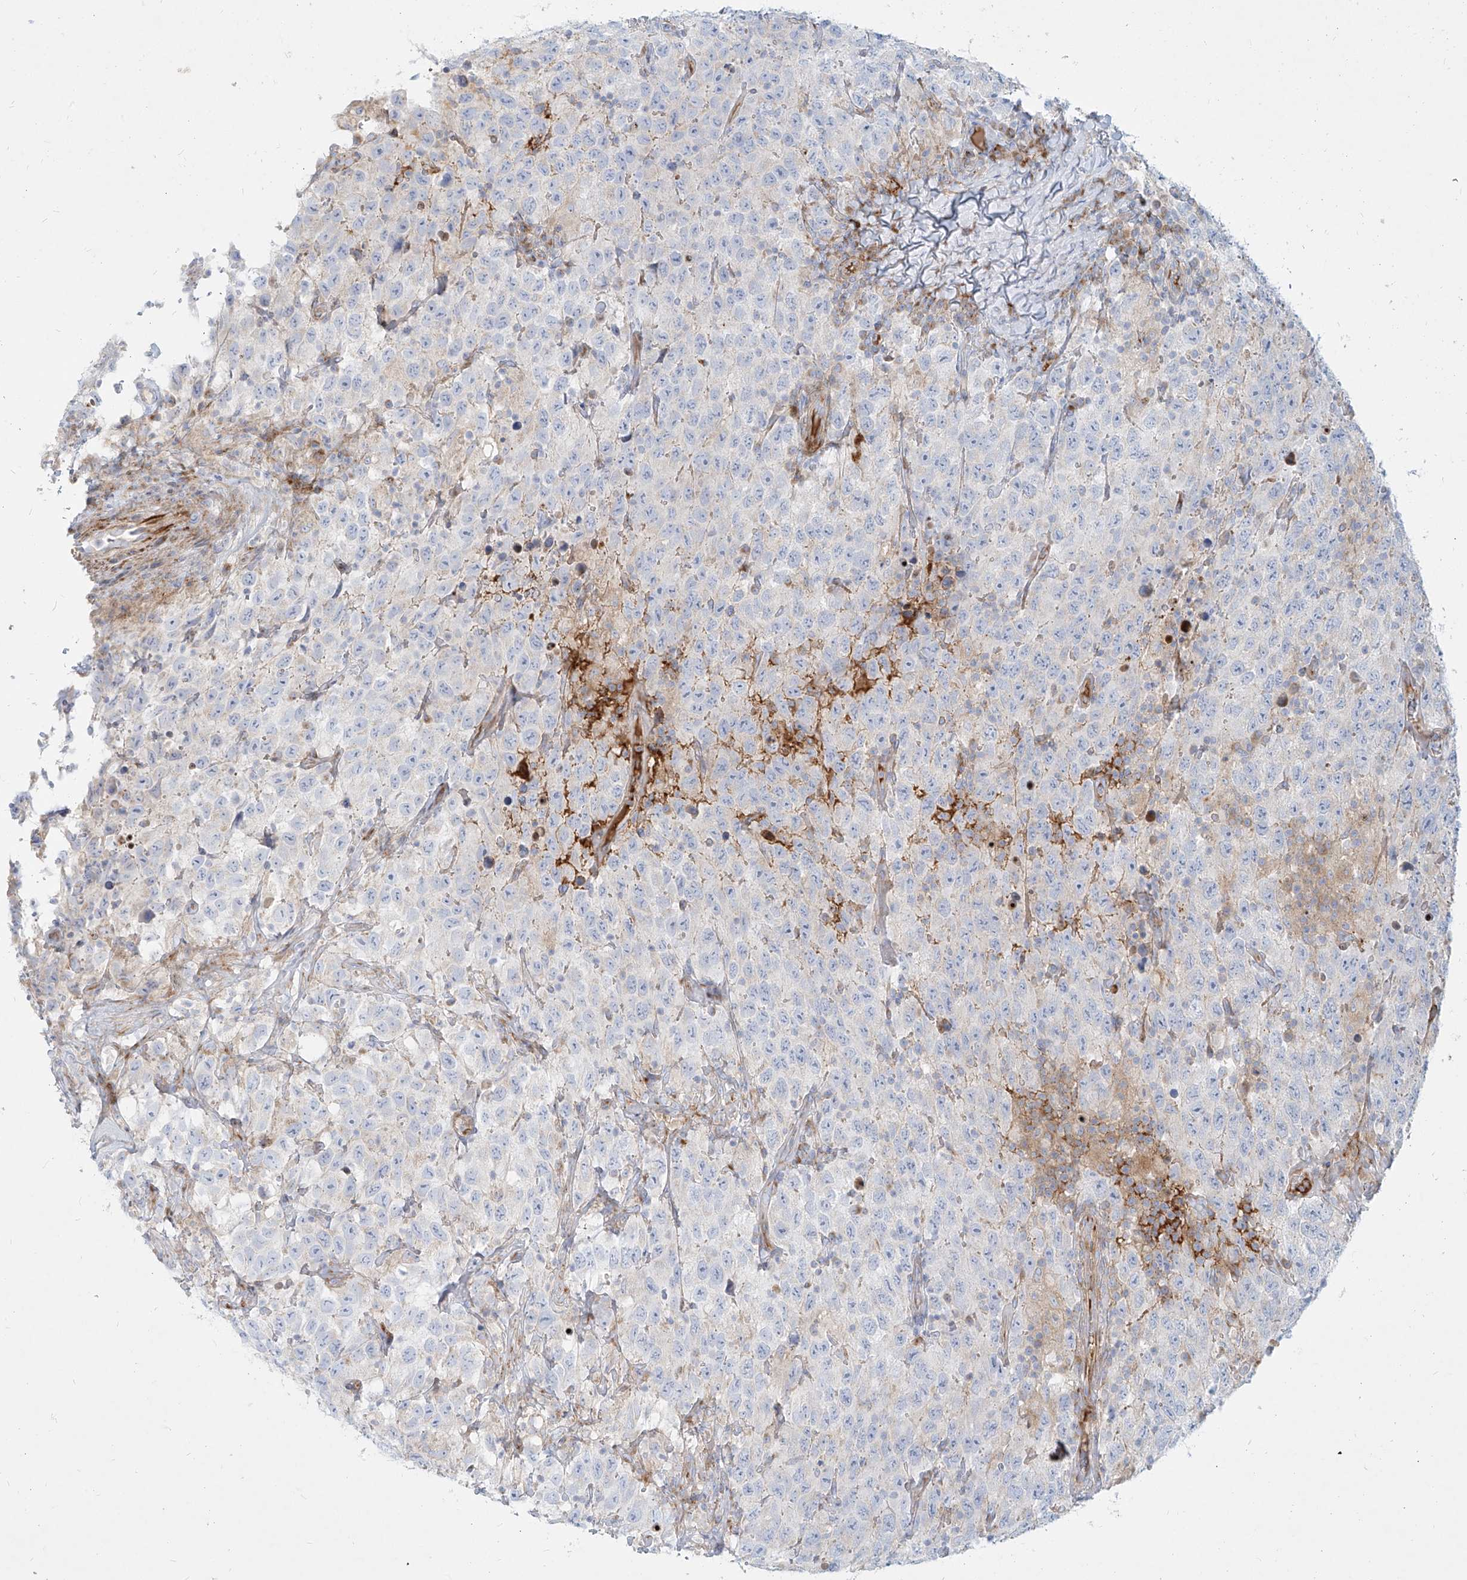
{"staining": {"intensity": "negative", "quantity": "none", "location": "none"}, "tissue": "testis cancer", "cell_type": "Tumor cells", "image_type": "cancer", "snomed": [{"axis": "morphology", "description": "Seminoma, NOS"}, {"axis": "topography", "description": "Testis"}], "caption": "High power microscopy image of an immunohistochemistry (IHC) photomicrograph of testis cancer (seminoma), revealing no significant positivity in tumor cells. Brightfield microscopy of IHC stained with DAB (3,3'-diaminobenzidine) (brown) and hematoxylin (blue), captured at high magnification.", "gene": "MTX2", "patient": {"sex": "male", "age": 41}}